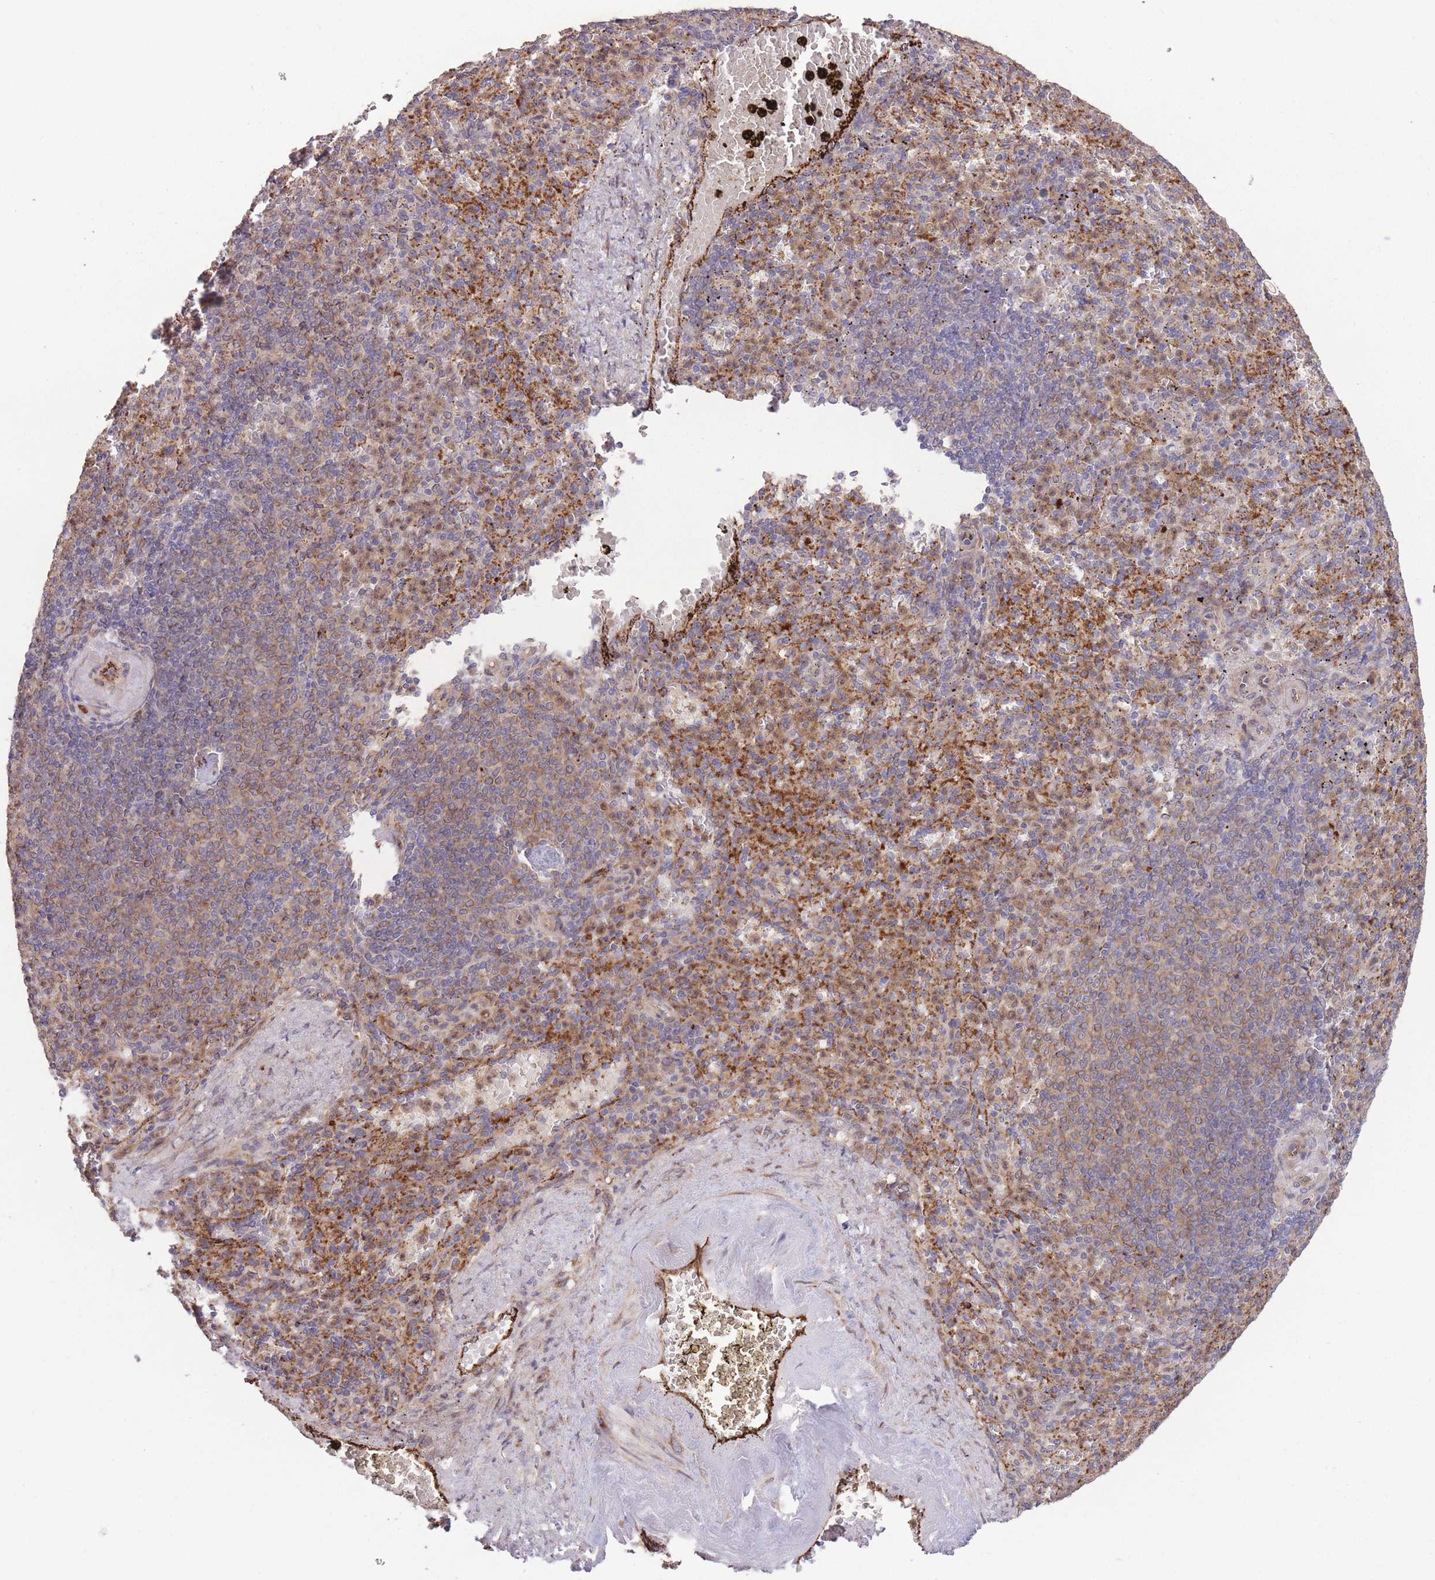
{"staining": {"intensity": "moderate", "quantity": "<25%", "location": "cytoplasmic/membranous"}, "tissue": "spleen", "cell_type": "Cells in red pulp", "image_type": "normal", "snomed": [{"axis": "morphology", "description": "Normal tissue, NOS"}, {"axis": "topography", "description": "Spleen"}], "caption": "Cells in red pulp exhibit moderate cytoplasmic/membranous staining in about <25% of cells in benign spleen.", "gene": "CISH", "patient": {"sex": "female", "age": 74}}